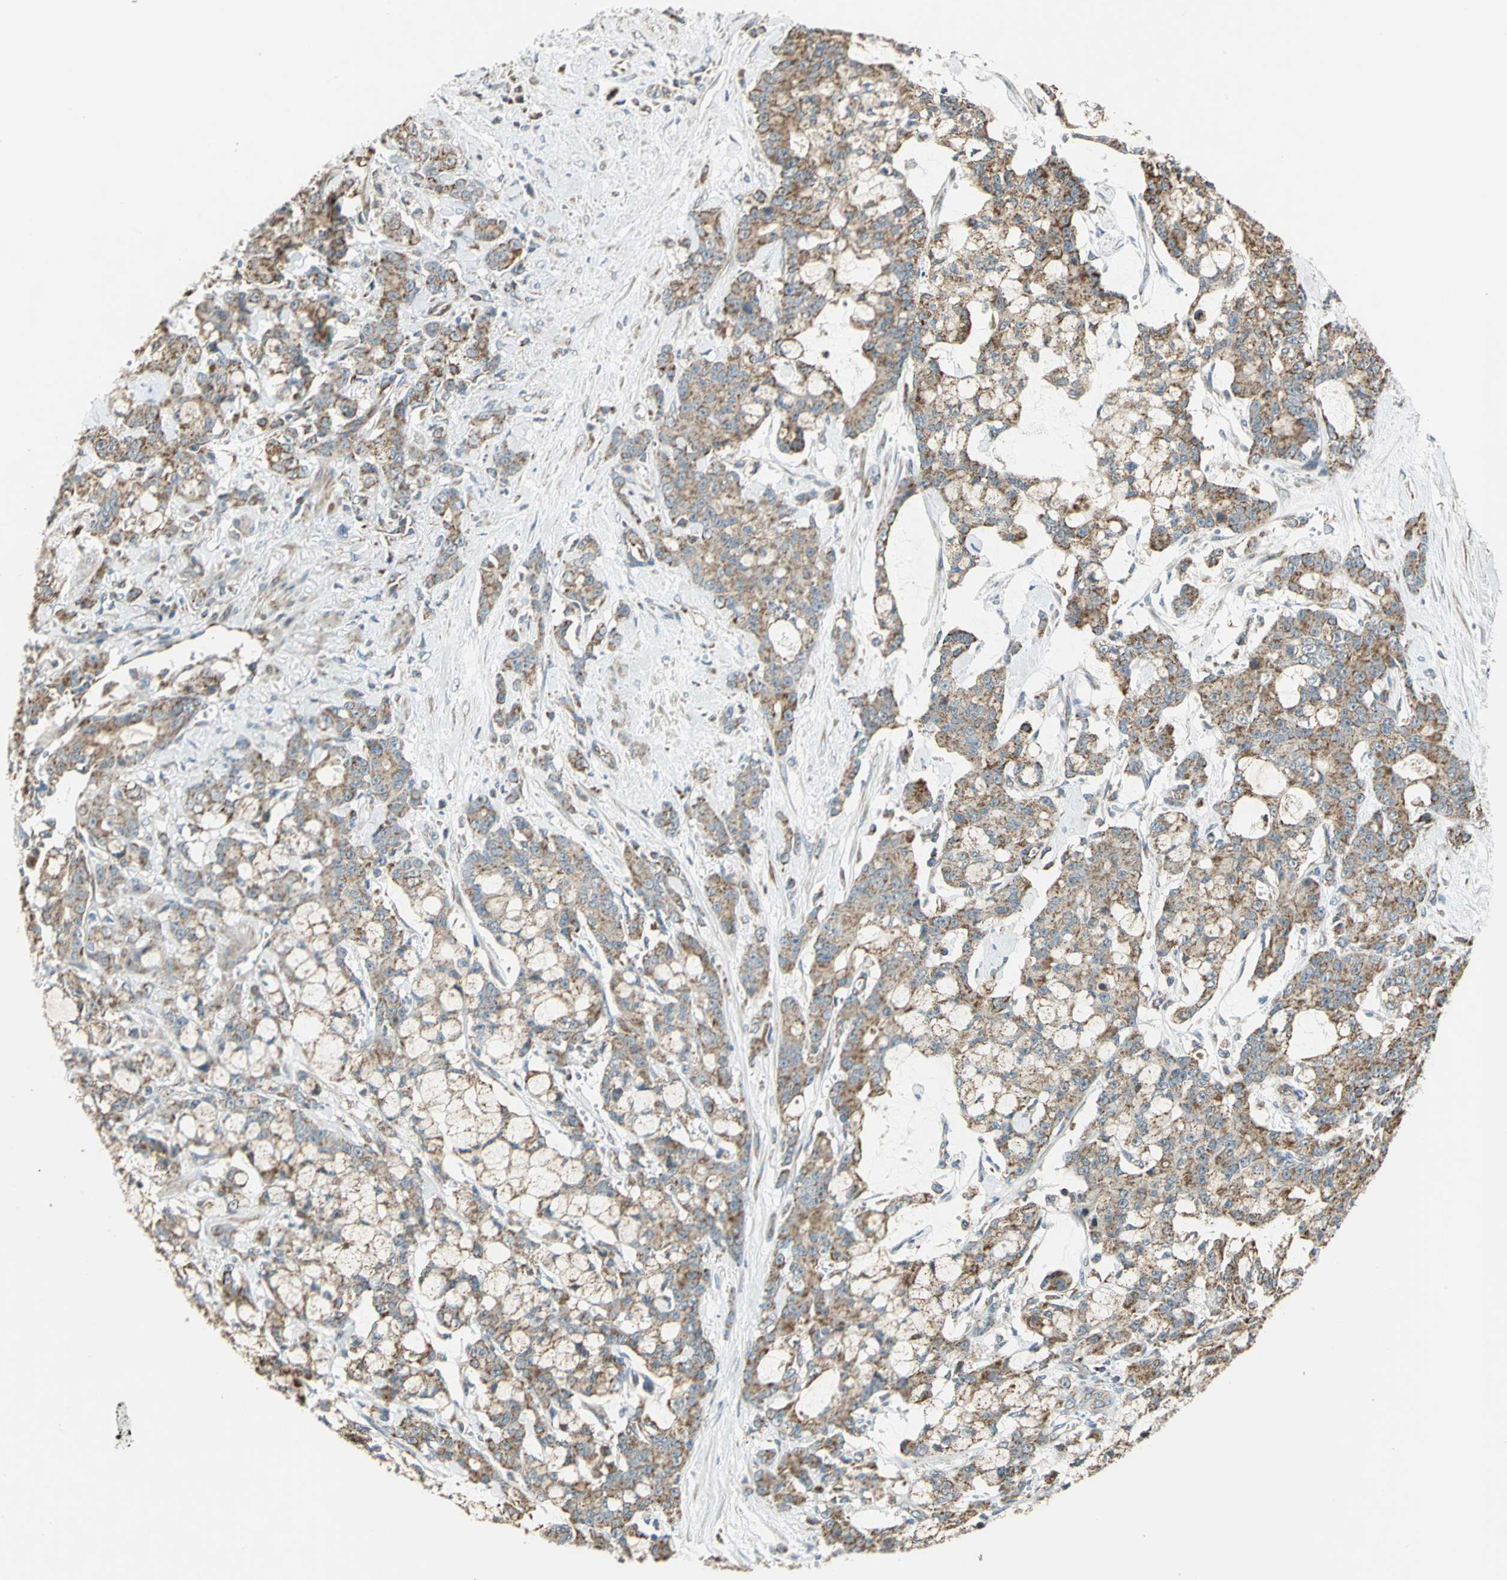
{"staining": {"intensity": "moderate", "quantity": ">75%", "location": "cytoplasmic/membranous"}, "tissue": "pancreatic cancer", "cell_type": "Tumor cells", "image_type": "cancer", "snomed": [{"axis": "morphology", "description": "Adenocarcinoma, NOS"}, {"axis": "topography", "description": "Pancreas"}], "caption": "Moderate cytoplasmic/membranous expression for a protein is seen in about >75% of tumor cells of pancreatic adenocarcinoma using immunohistochemistry (IHC).", "gene": "MRPS22", "patient": {"sex": "female", "age": 73}}